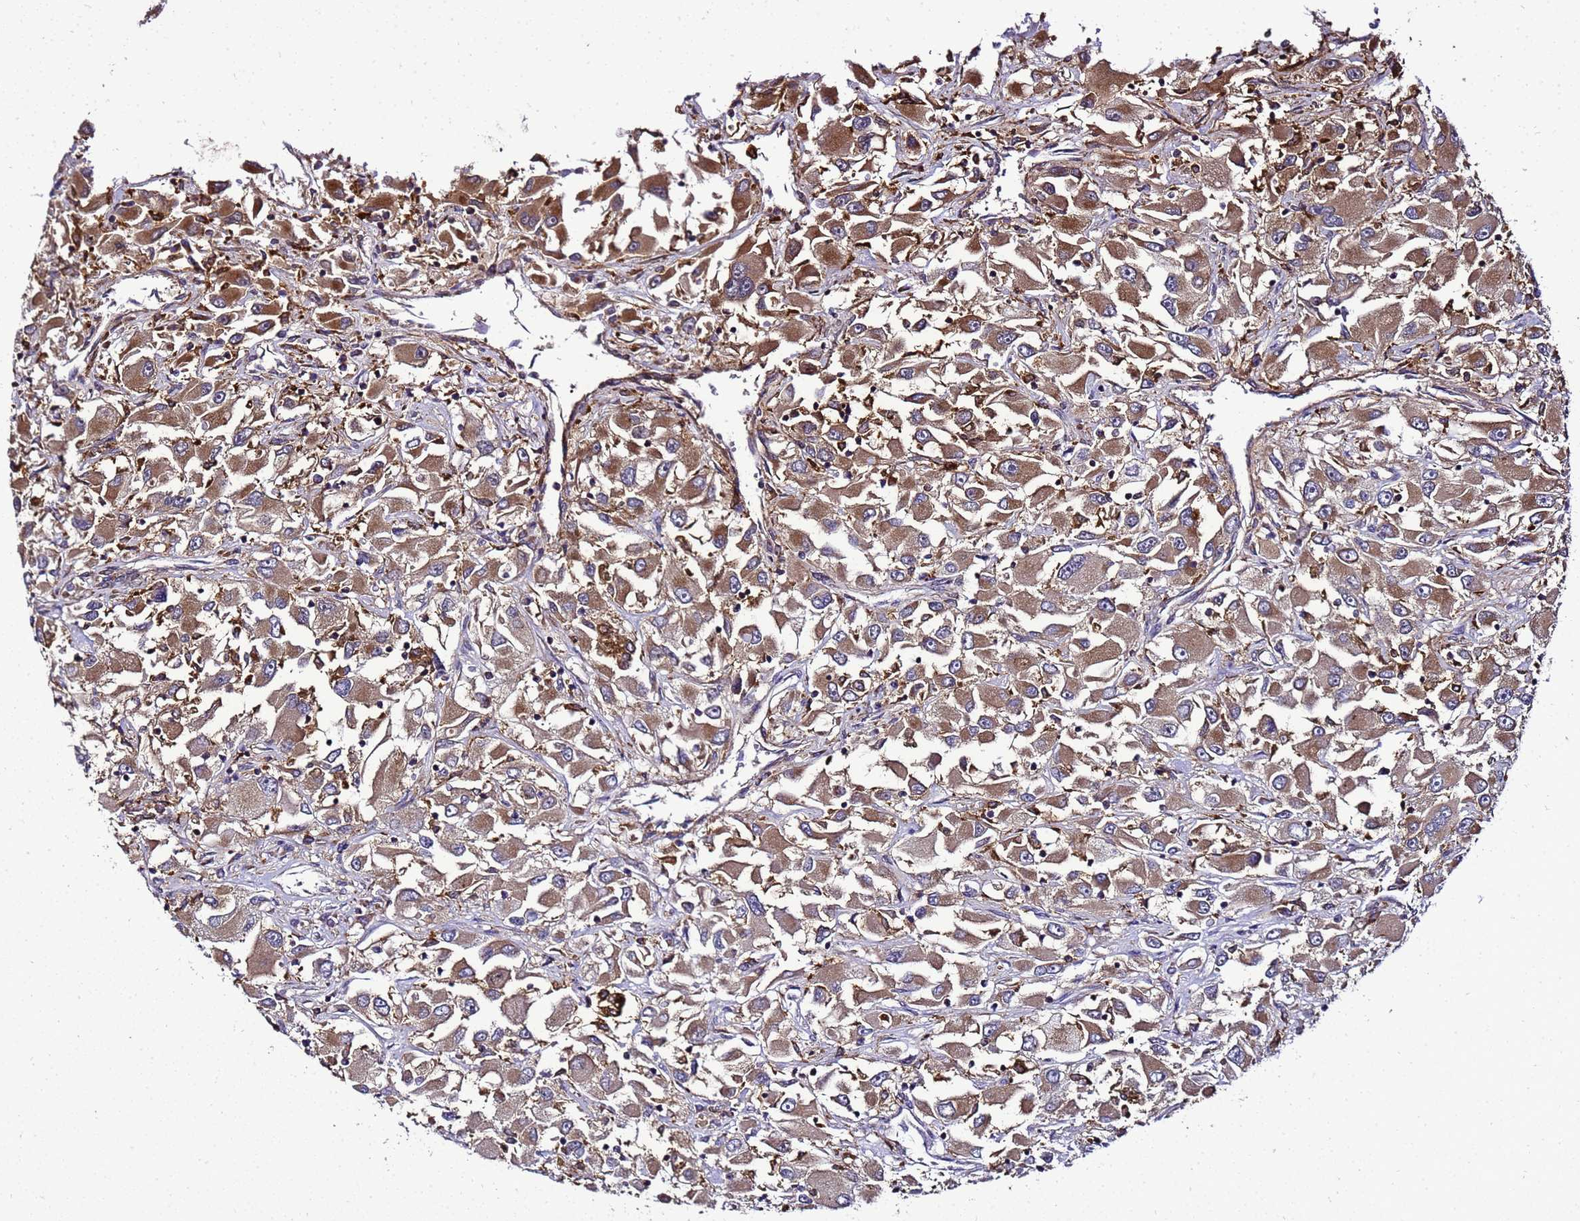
{"staining": {"intensity": "moderate", "quantity": ">75%", "location": "cytoplasmic/membranous"}, "tissue": "renal cancer", "cell_type": "Tumor cells", "image_type": "cancer", "snomed": [{"axis": "morphology", "description": "Adenocarcinoma, NOS"}, {"axis": "topography", "description": "Kidney"}], "caption": "Human renal adenocarcinoma stained for a protein (brown) shows moderate cytoplasmic/membranous positive expression in approximately >75% of tumor cells.", "gene": "TRABD", "patient": {"sex": "female", "age": 52}}